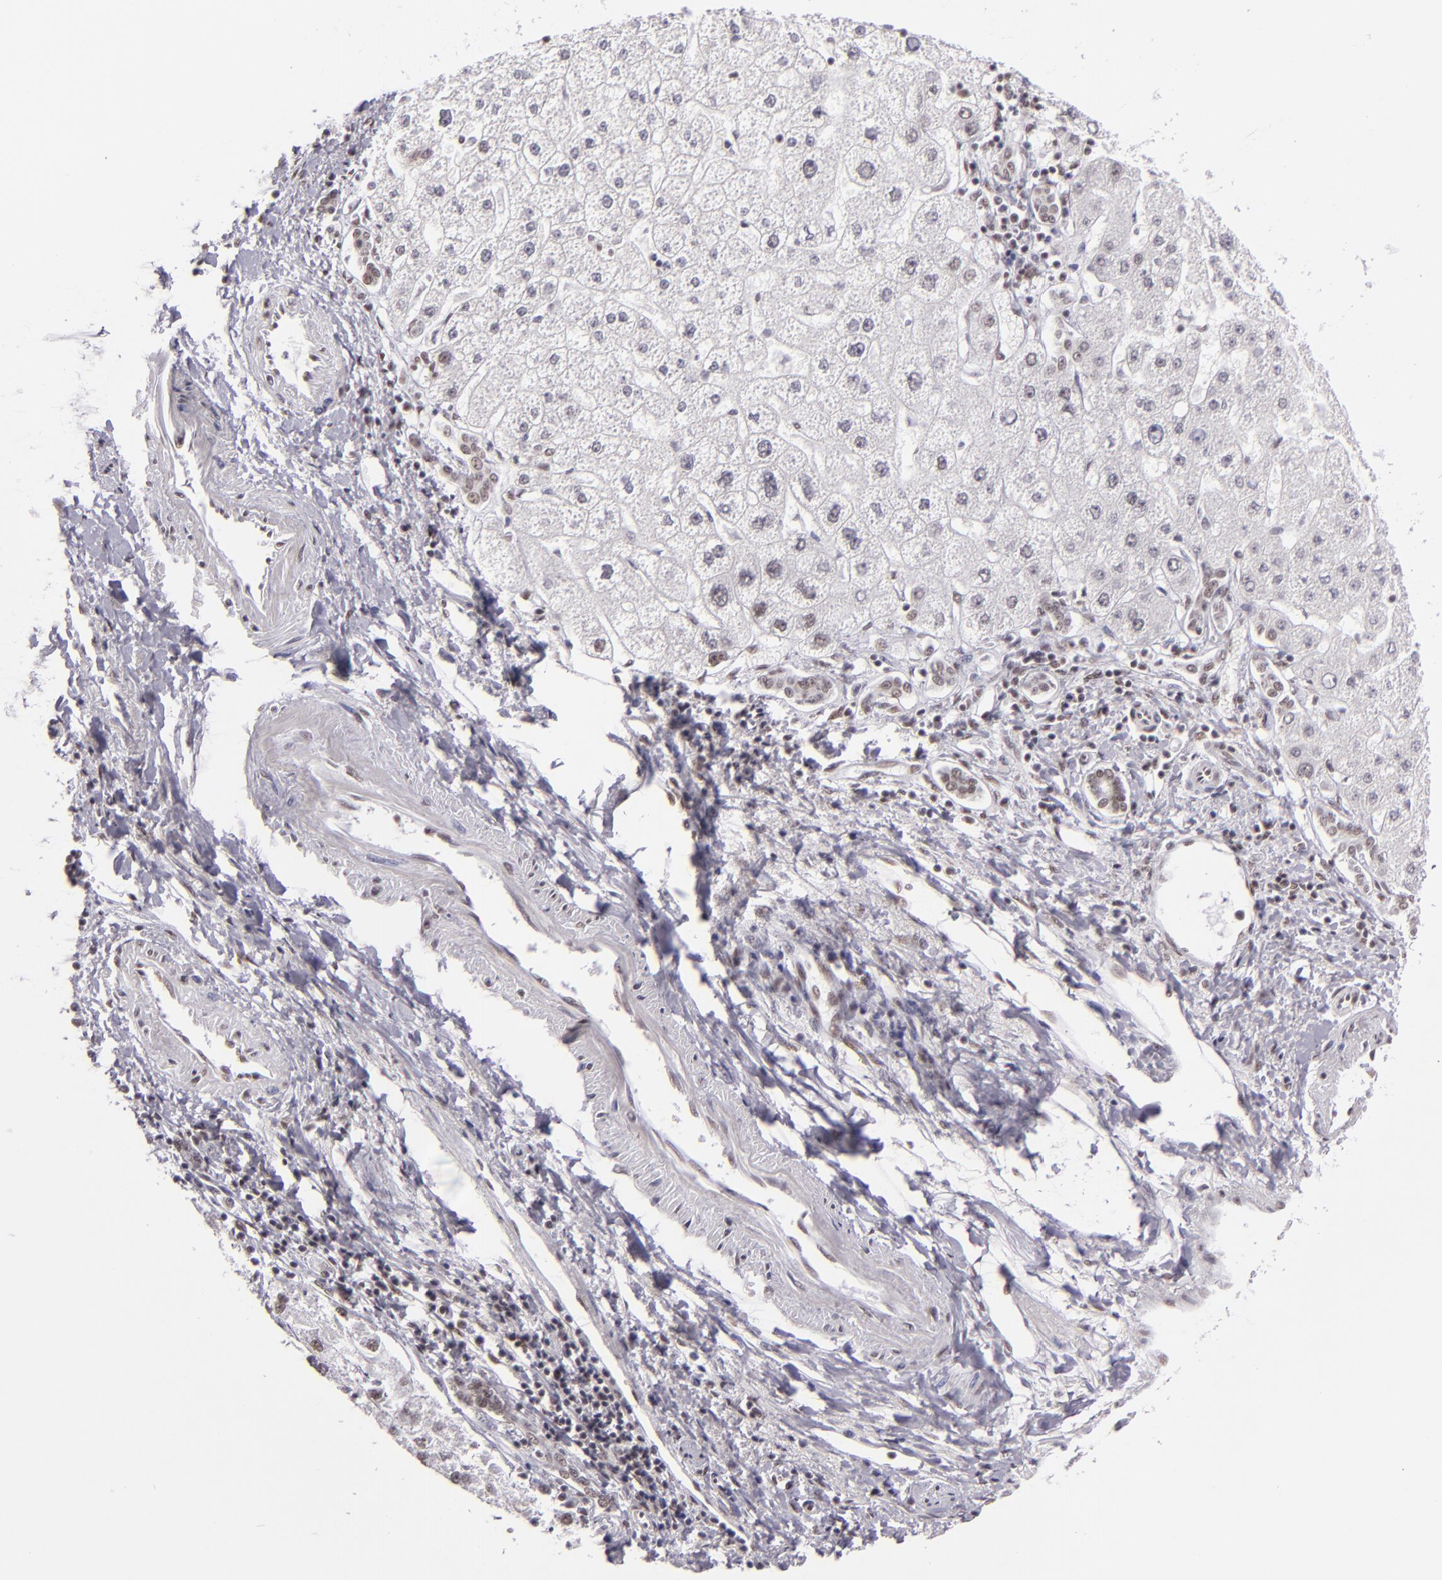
{"staining": {"intensity": "weak", "quantity": "25%-75%", "location": "nuclear"}, "tissue": "liver cancer", "cell_type": "Tumor cells", "image_type": "cancer", "snomed": [{"axis": "morphology", "description": "Carcinoma, Hepatocellular, NOS"}, {"axis": "topography", "description": "Liver"}], "caption": "Human liver hepatocellular carcinoma stained for a protein (brown) exhibits weak nuclear positive staining in approximately 25%-75% of tumor cells.", "gene": "BRD8", "patient": {"sex": "female", "age": 85}}